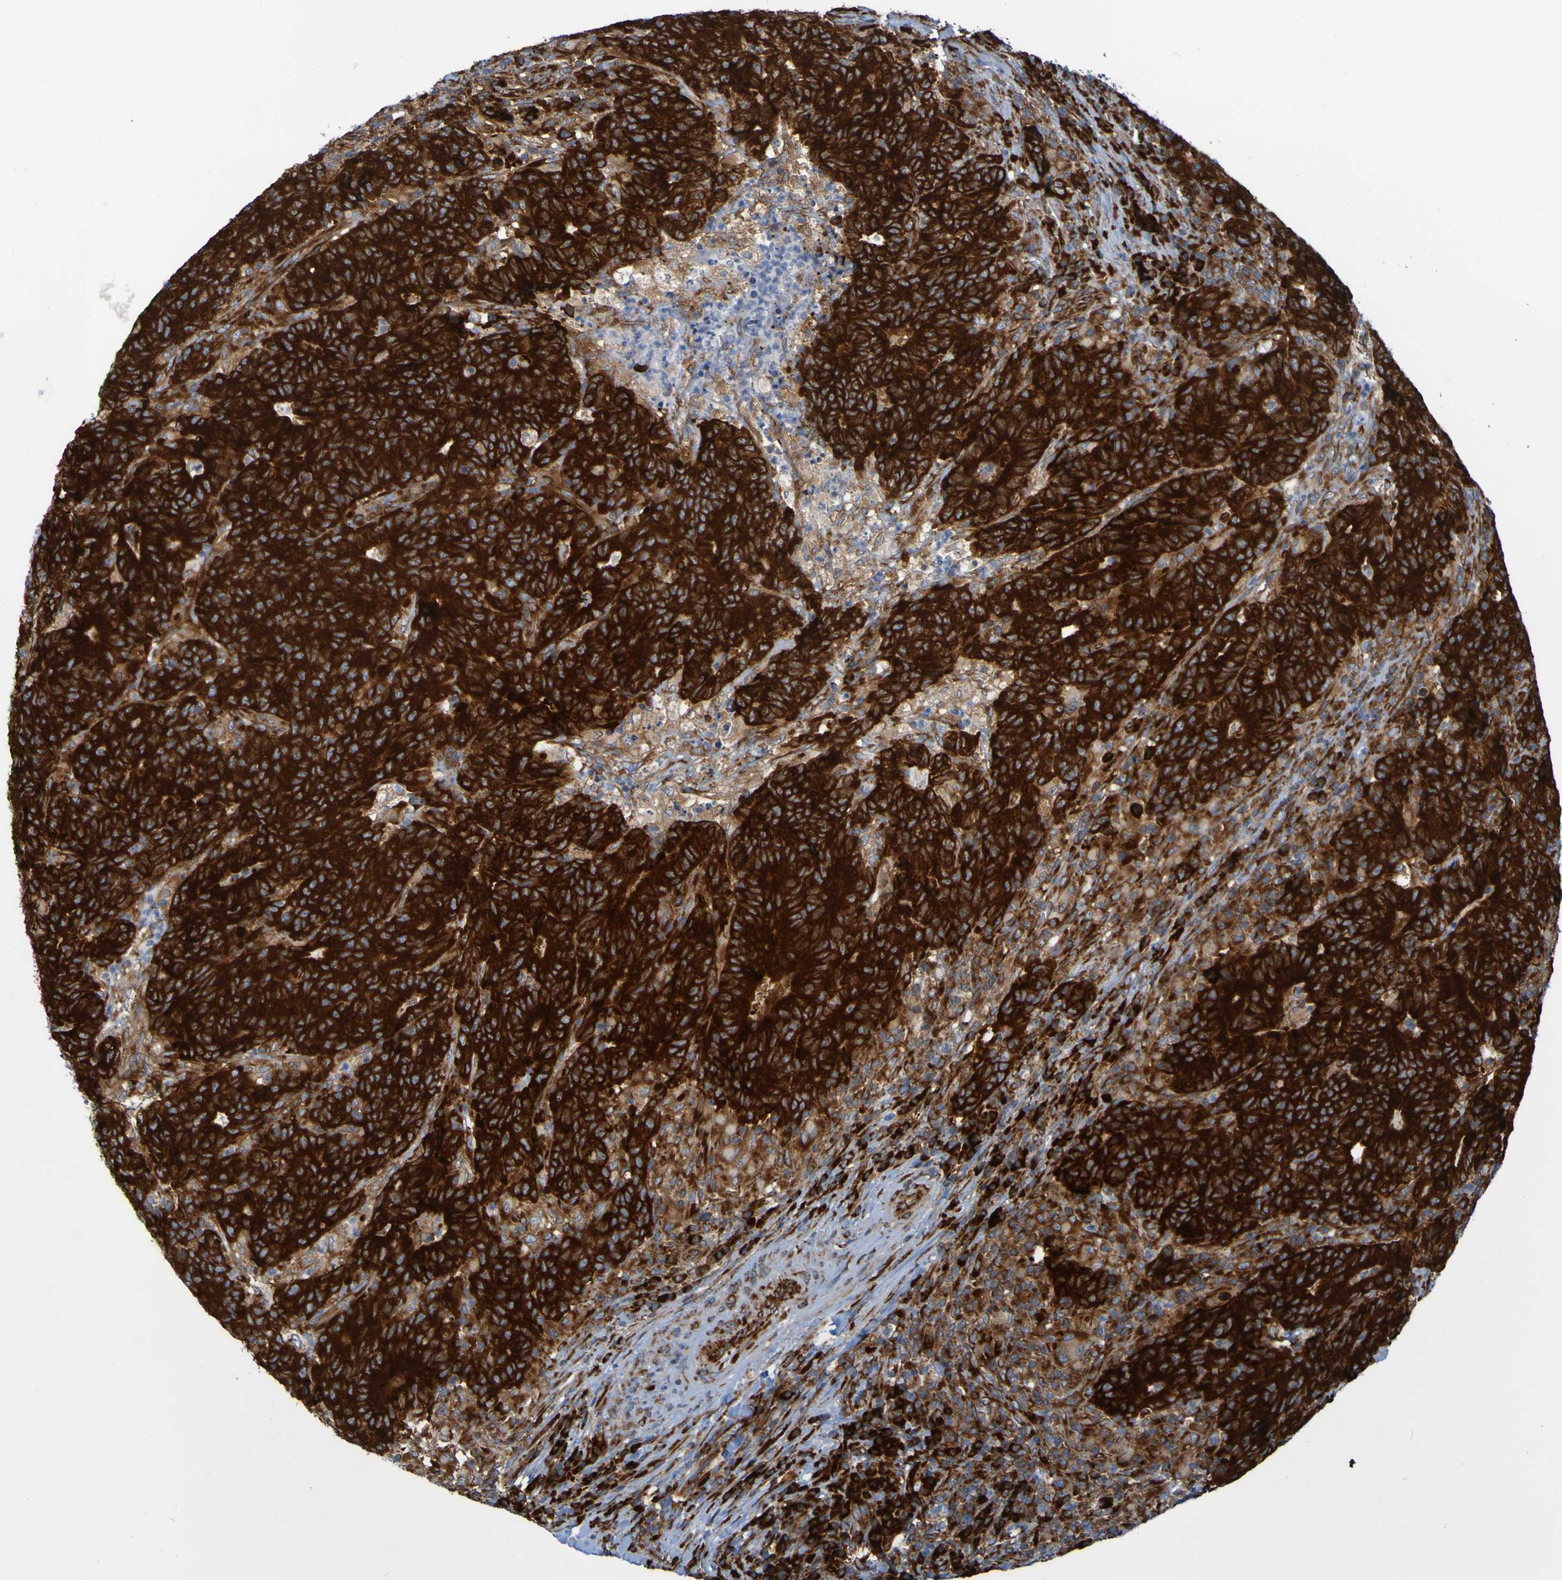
{"staining": {"intensity": "strong", "quantity": ">75%", "location": "cytoplasmic/membranous"}, "tissue": "colorectal cancer", "cell_type": "Tumor cells", "image_type": "cancer", "snomed": [{"axis": "morphology", "description": "Normal tissue, NOS"}, {"axis": "morphology", "description": "Adenocarcinoma, NOS"}, {"axis": "topography", "description": "Colon"}], "caption": "Immunohistochemical staining of human colorectal adenocarcinoma shows high levels of strong cytoplasmic/membranous staining in approximately >75% of tumor cells. (DAB (3,3'-diaminobenzidine) IHC with brightfield microscopy, high magnification).", "gene": "RPL10", "patient": {"sex": "female", "age": 75}}